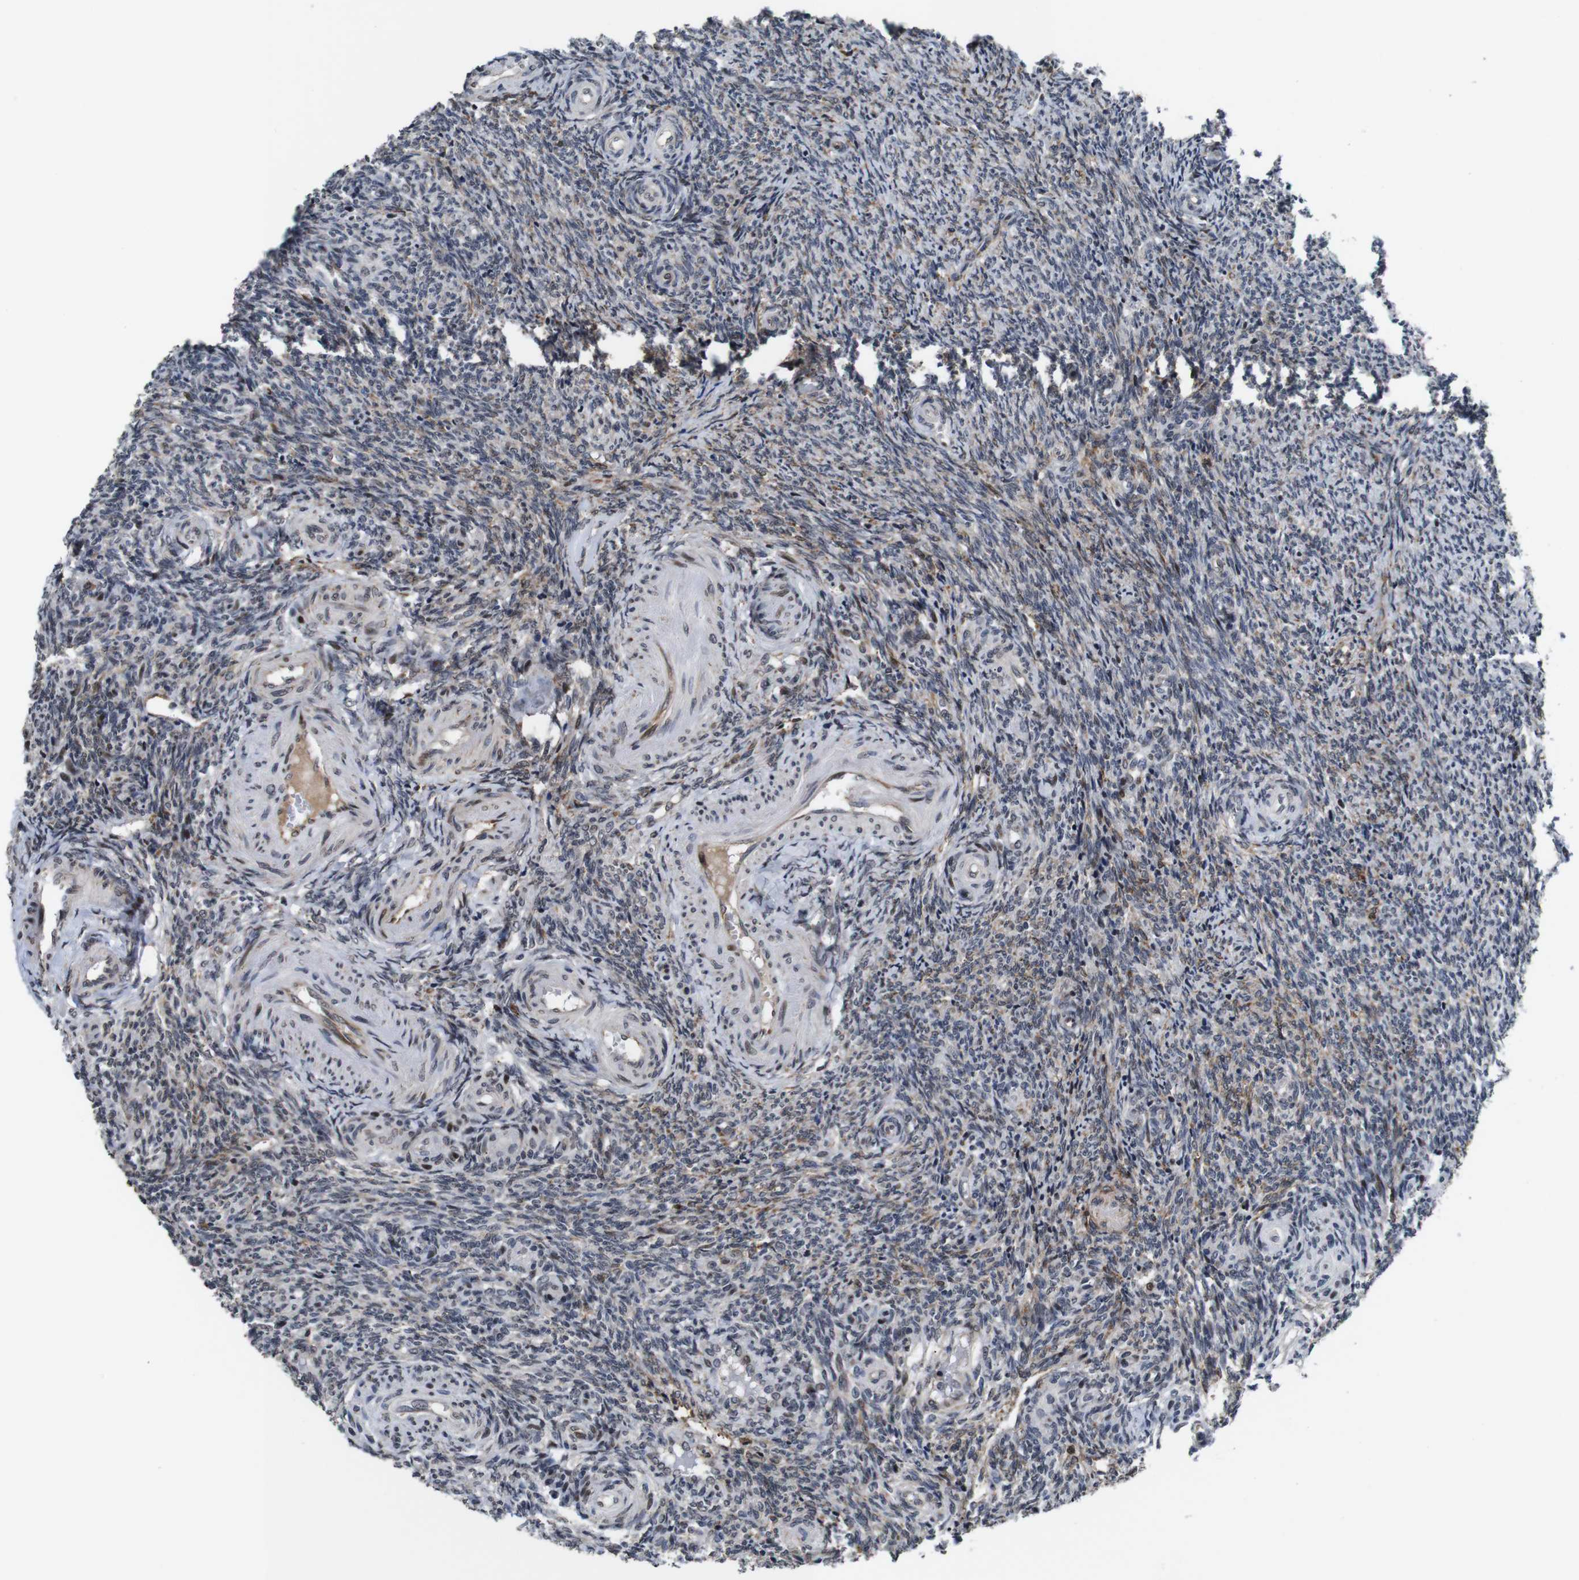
{"staining": {"intensity": "strong", "quantity": "<25%", "location": "cytoplasmic/membranous"}, "tissue": "ovary", "cell_type": "Ovarian stroma cells", "image_type": "normal", "snomed": [{"axis": "morphology", "description": "Normal tissue, NOS"}, {"axis": "topography", "description": "Ovary"}], "caption": "The immunohistochemical stain labels strong cytoplasmic/membranous positivity in ovarian stroma cells of normal ovary.", "gene": "EIF4G1", "patient": {"sex": "female", "age": 41}}